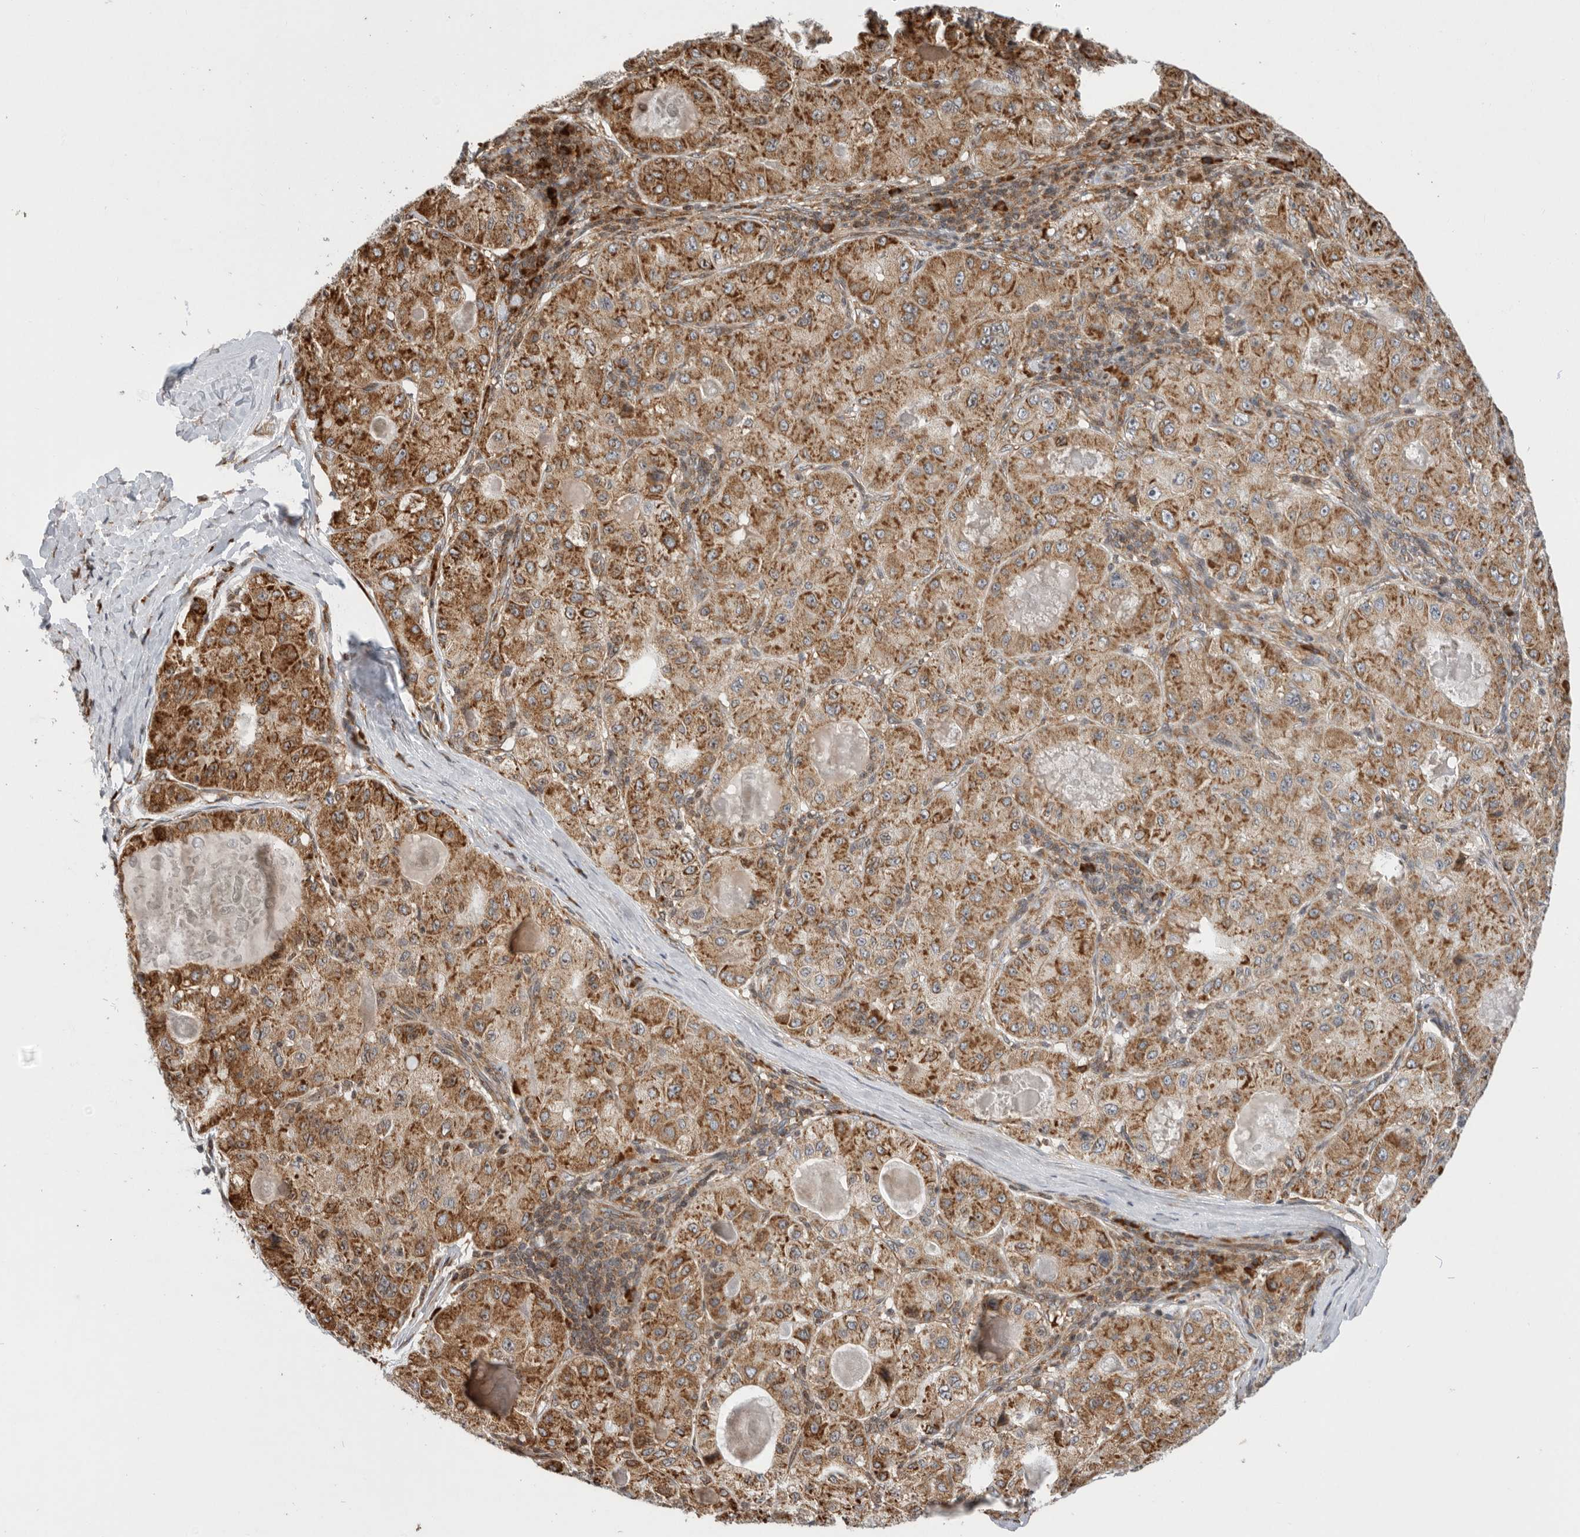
{"staining": {"intensity": "moderate", "quantity": ">75%", "location": "cytoplasmic/membranous"}, "tissue": "liver cancer", "cell_type": "Tumor cells", "image_type": "cancer", "snomed": [{"axis": "morphology", "description": "Carcinoma, Hepatocellular, NOS"}, {"axis": "topography", "description": "Liver"}], "caption": "A brown stain shows moderate cytoplasmic/membranous expression of a protein in human liver cancer tumor cells.", "gene": "FZD3", "patient": {"sex": "male", "age": 80}}